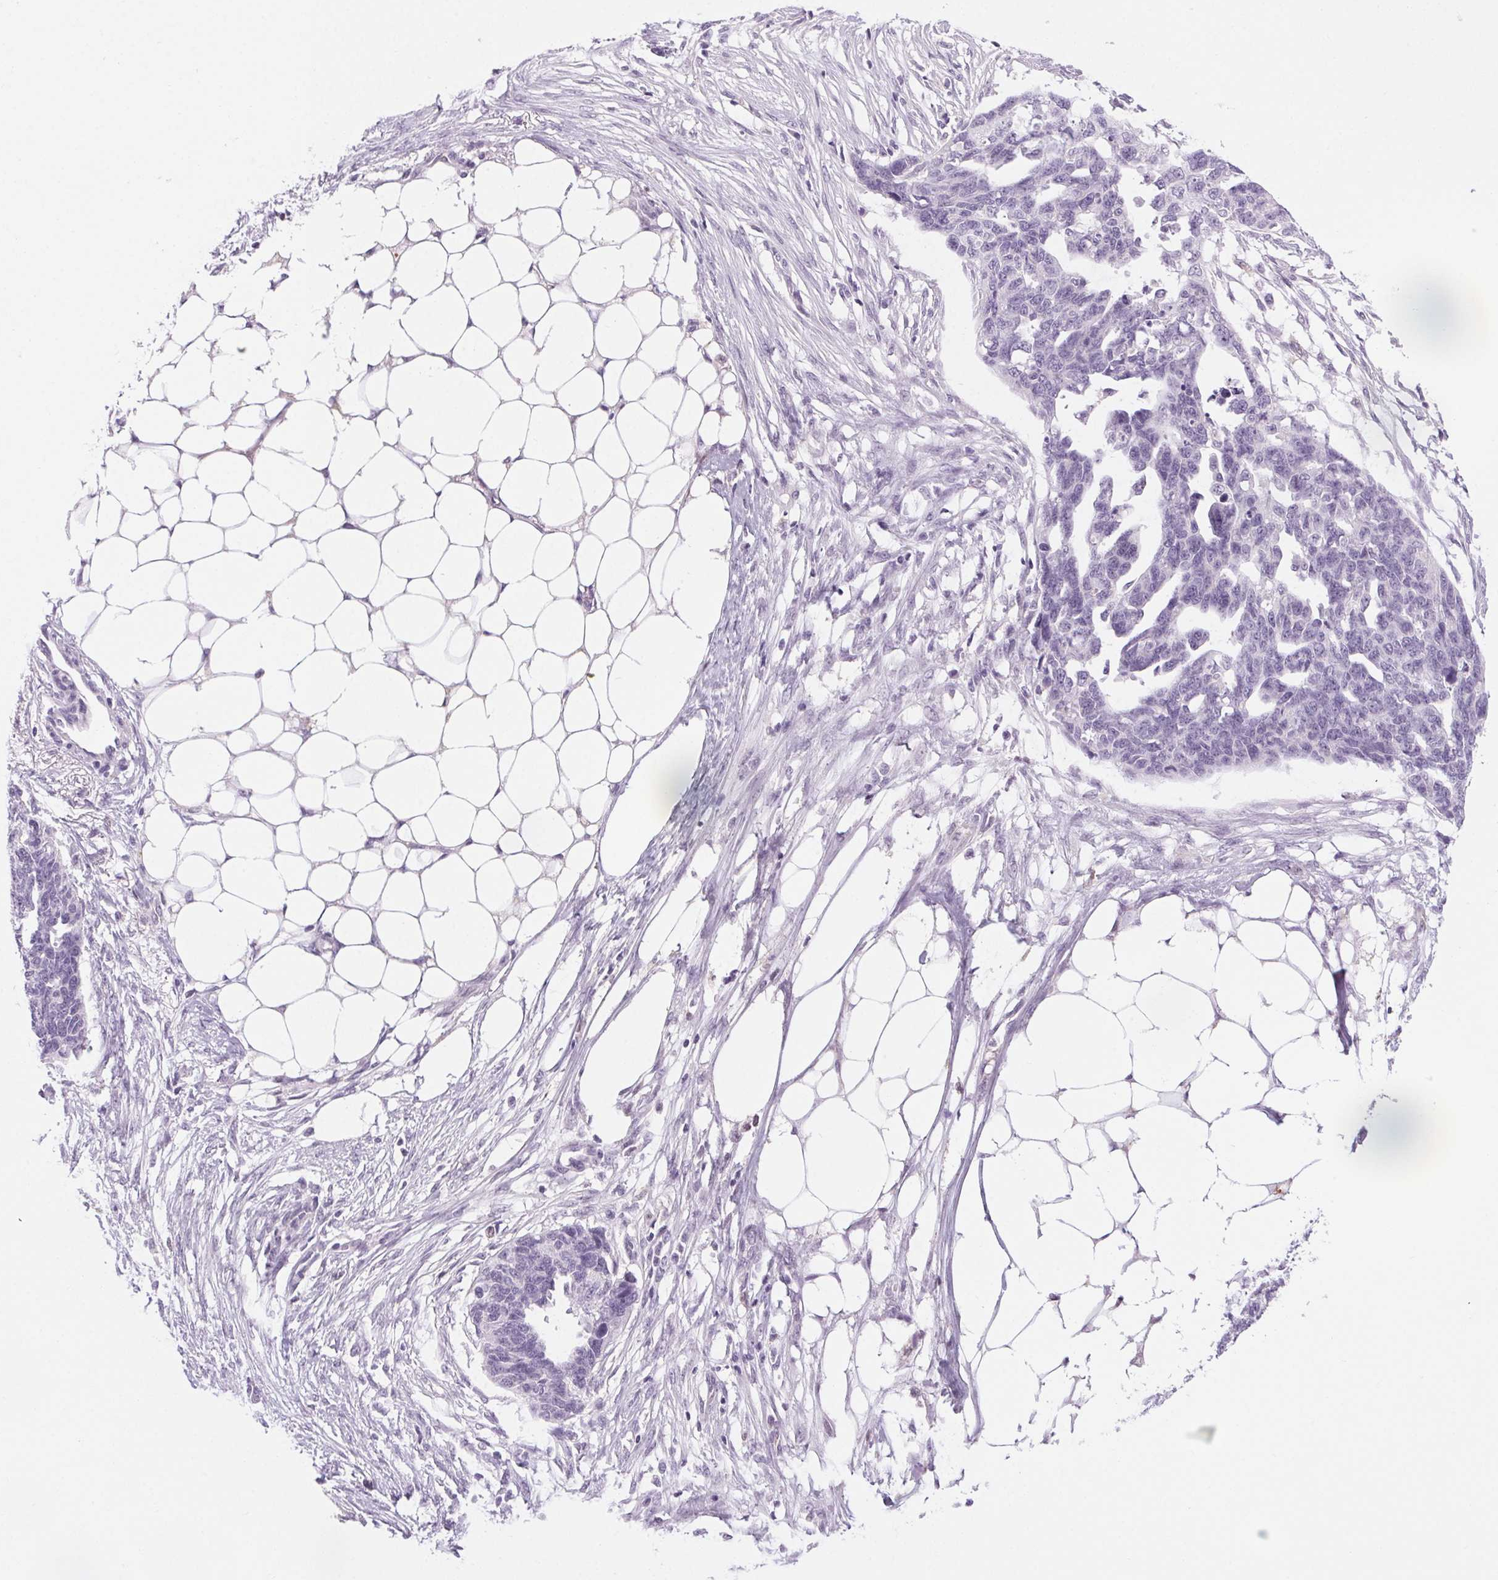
{"staining": {"intensity": "negative", "quantity": "none", "location": "none"}, "tissue": "ovarian cancer", "cell_type": "Tumor cells", "image_type": "cancer", "snomed": [{"axis": "morphology", "description": "Cystadenocarcinoma, serous, NOS"}, {"axis": "topography", "description": "Ovary"}], "caption": "Immunohistochemistry photomicrograph of neoplastic tissue: ovarian cancer (serous cystadenocarcinoma) stained with DAB demonstrates no significant protein positivity in tumor cells.", "gene": "SLC6A19", "patient": {"sex": "female", "age": 69}}